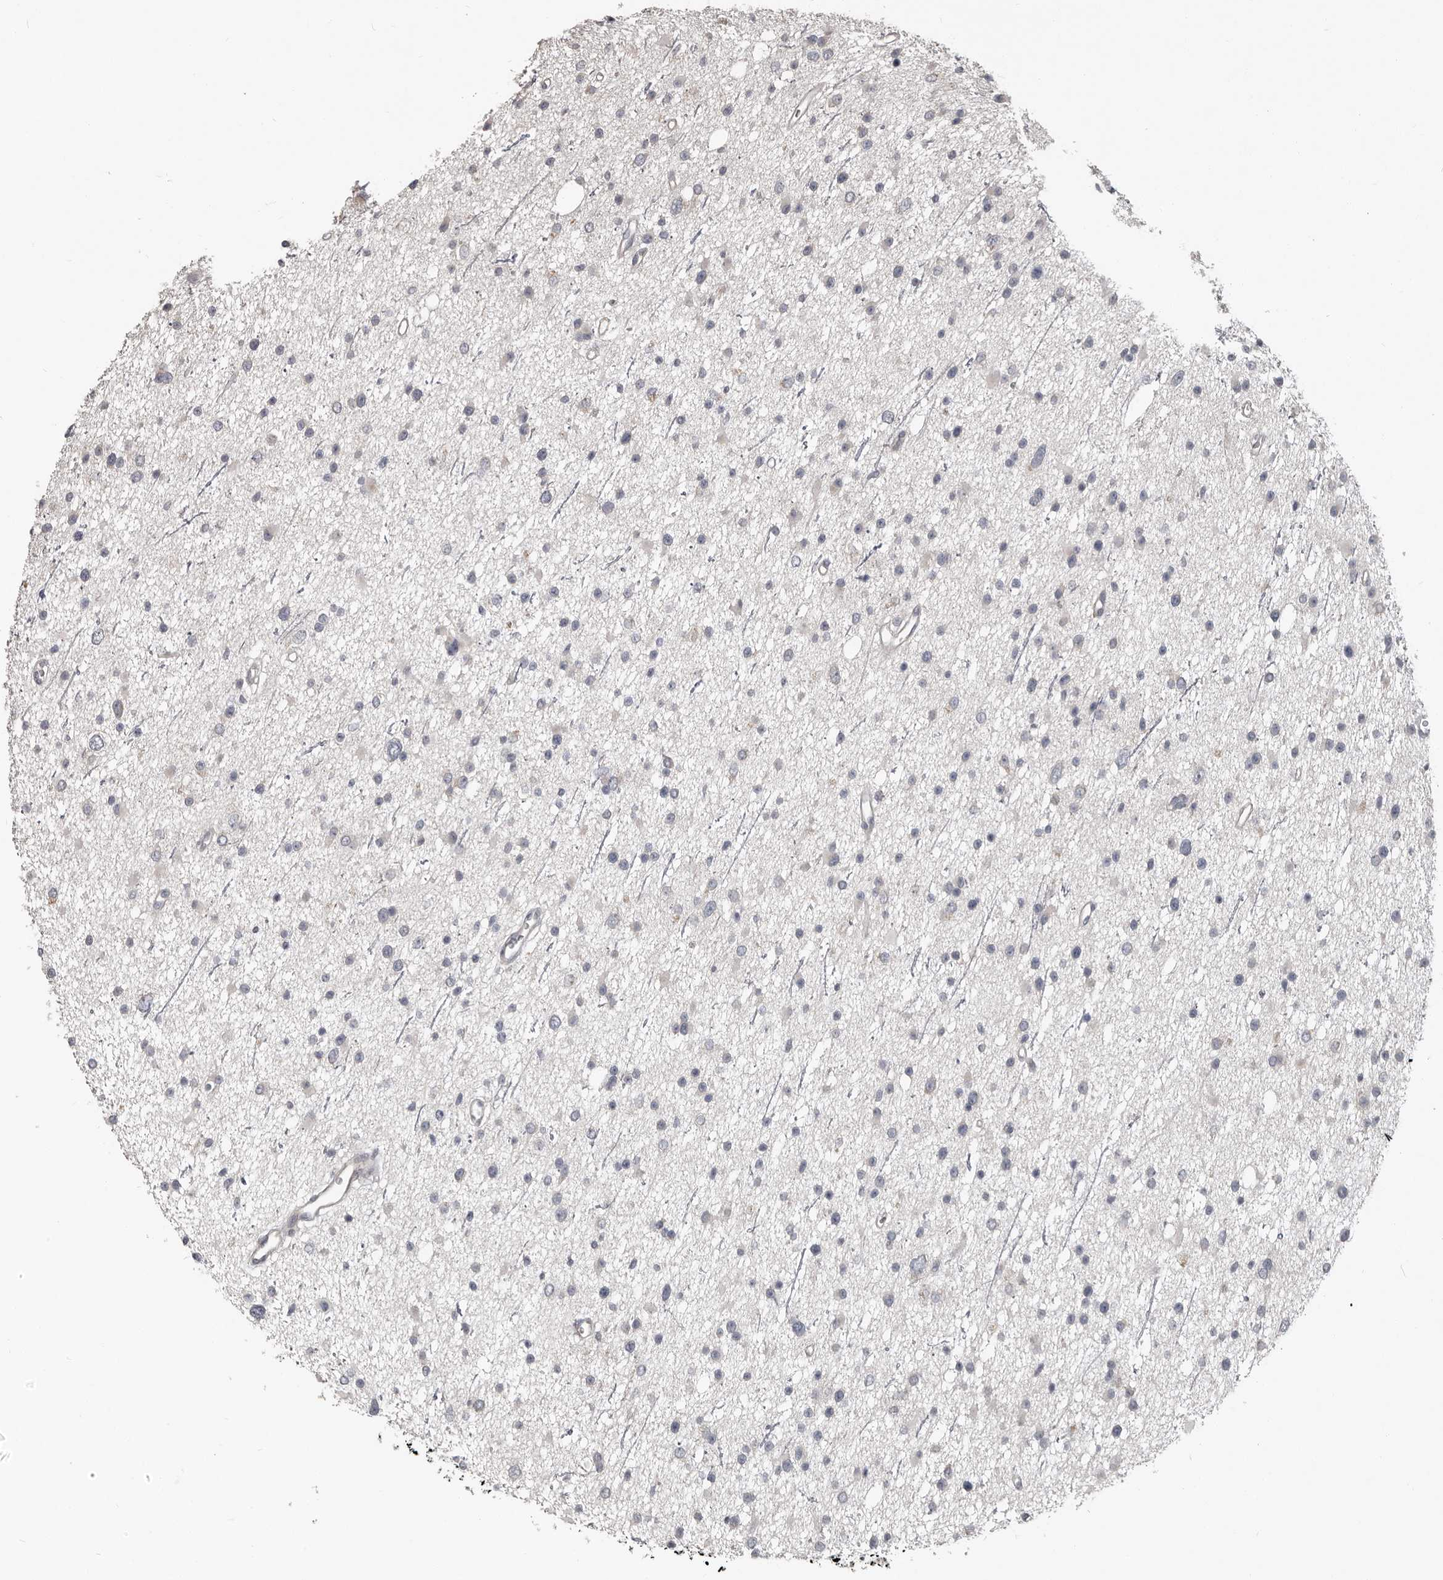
{"staining": {"intensity": "negative", "quantity": "none", "location": "none"}, "tissue": "glioma", "cell_type": "Tumor cells", "image_type": "cancer", "snomed": [{"axis": "morphology", "description": "Glioma, malignant, Low grade"}, {"axis": "topography", "description": "Cerebral cortex"}], "caption": "Tumor cells show no significant positivity in low-grade glioma (malignant).", "gene": "CA6", "patient": {"sex": "female", "age": 39}}